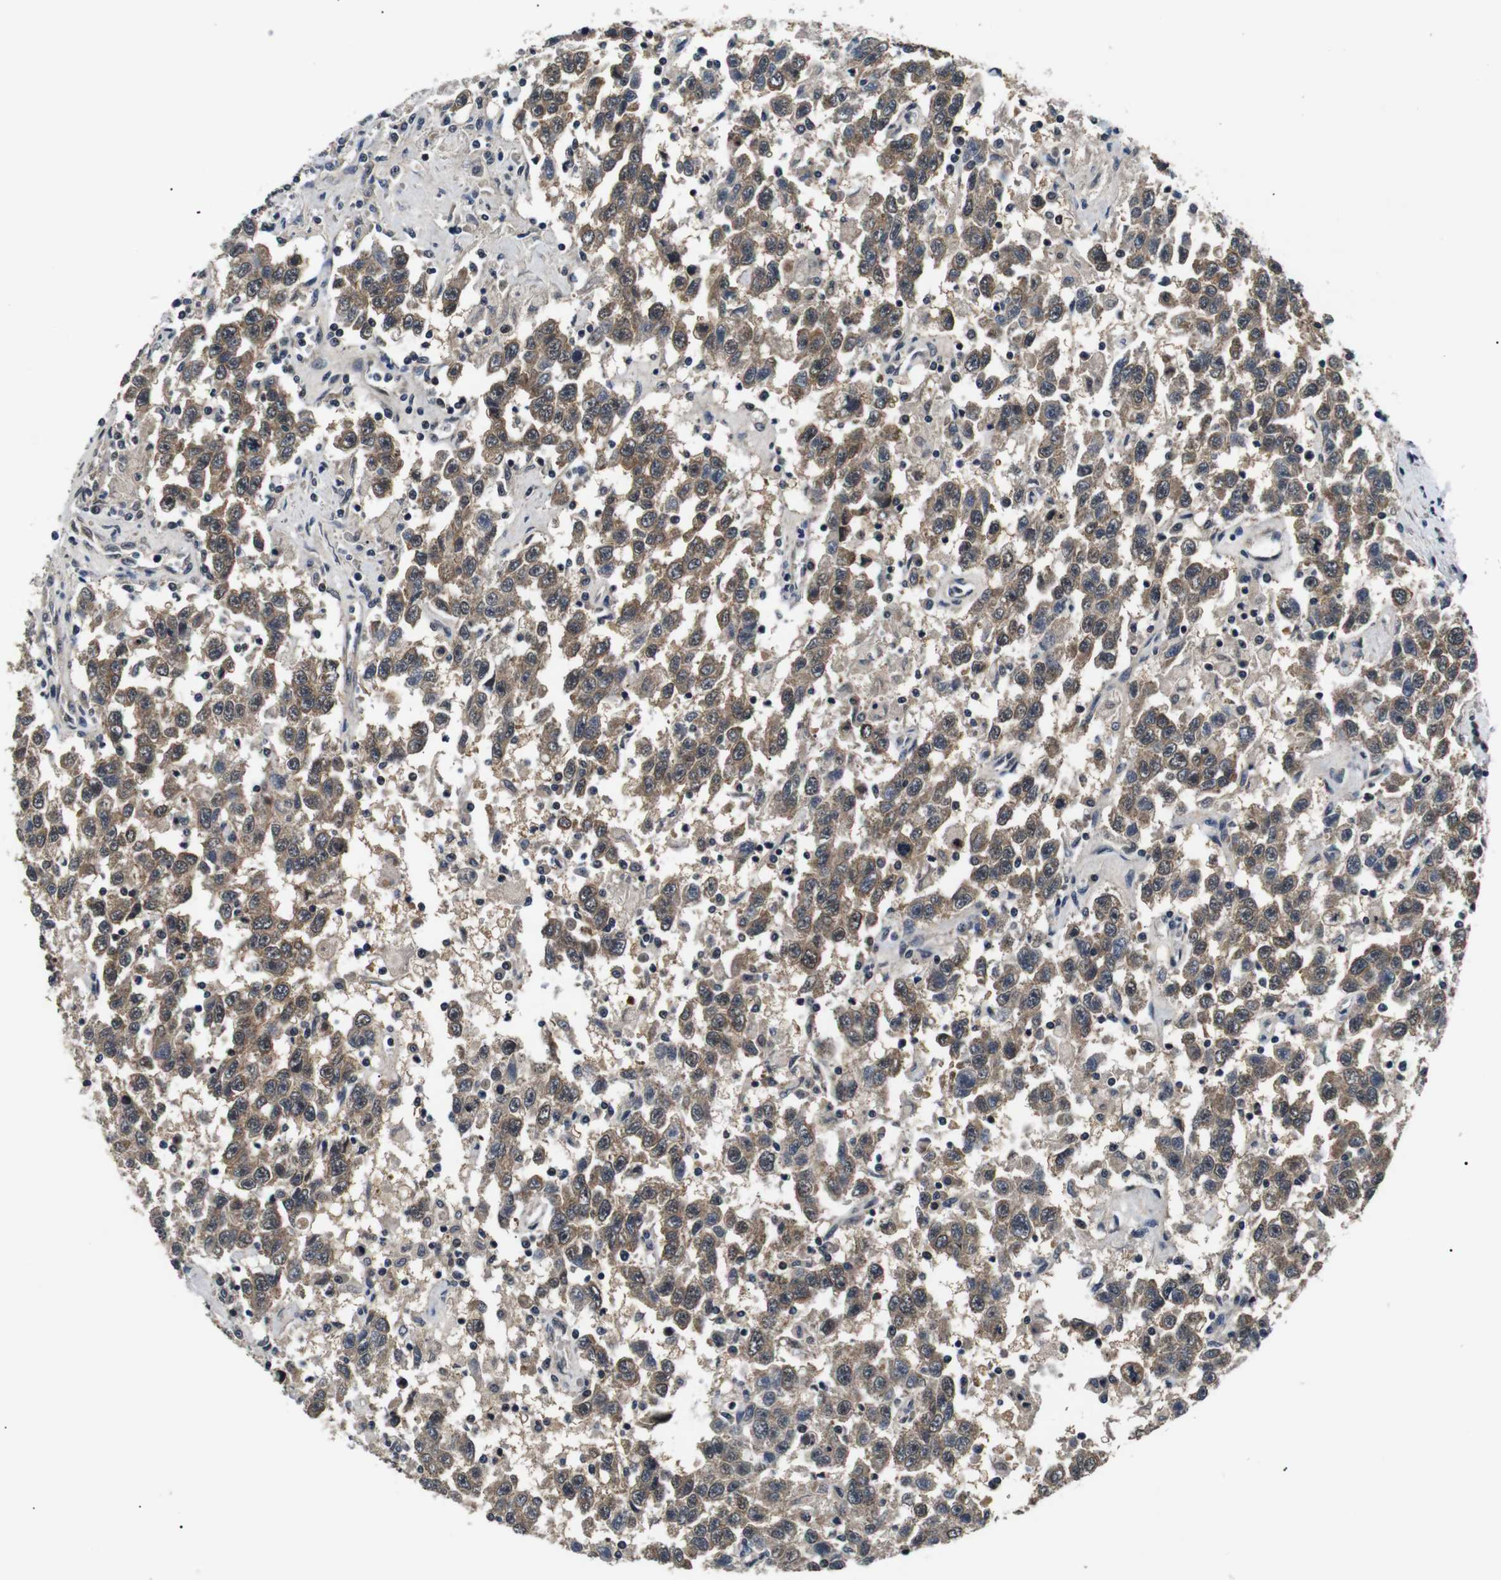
{"staining": {"intensity": "moderate", "quantity": ">75%", "location": "cytoplasmic/membranous"}, "tissue": "testis cancer", "cell_type": "Tumor cells", "image_type": "cancer", "snomed": [{"axis": "morphology", "description": "Seminoma, NOS"}, {"axis": "topography", "description": "Testis"}], "caption": "Immunohistochemistry (IHC) (DAB (3,3'-diaminobenzidine)) staining of testis seminoma shows moderate cytoplasmic/membranous protein positivity in approximately >75% of tumor cells.", "gene": "SKP1", "patient": {"sex": "male", "age": 41}}